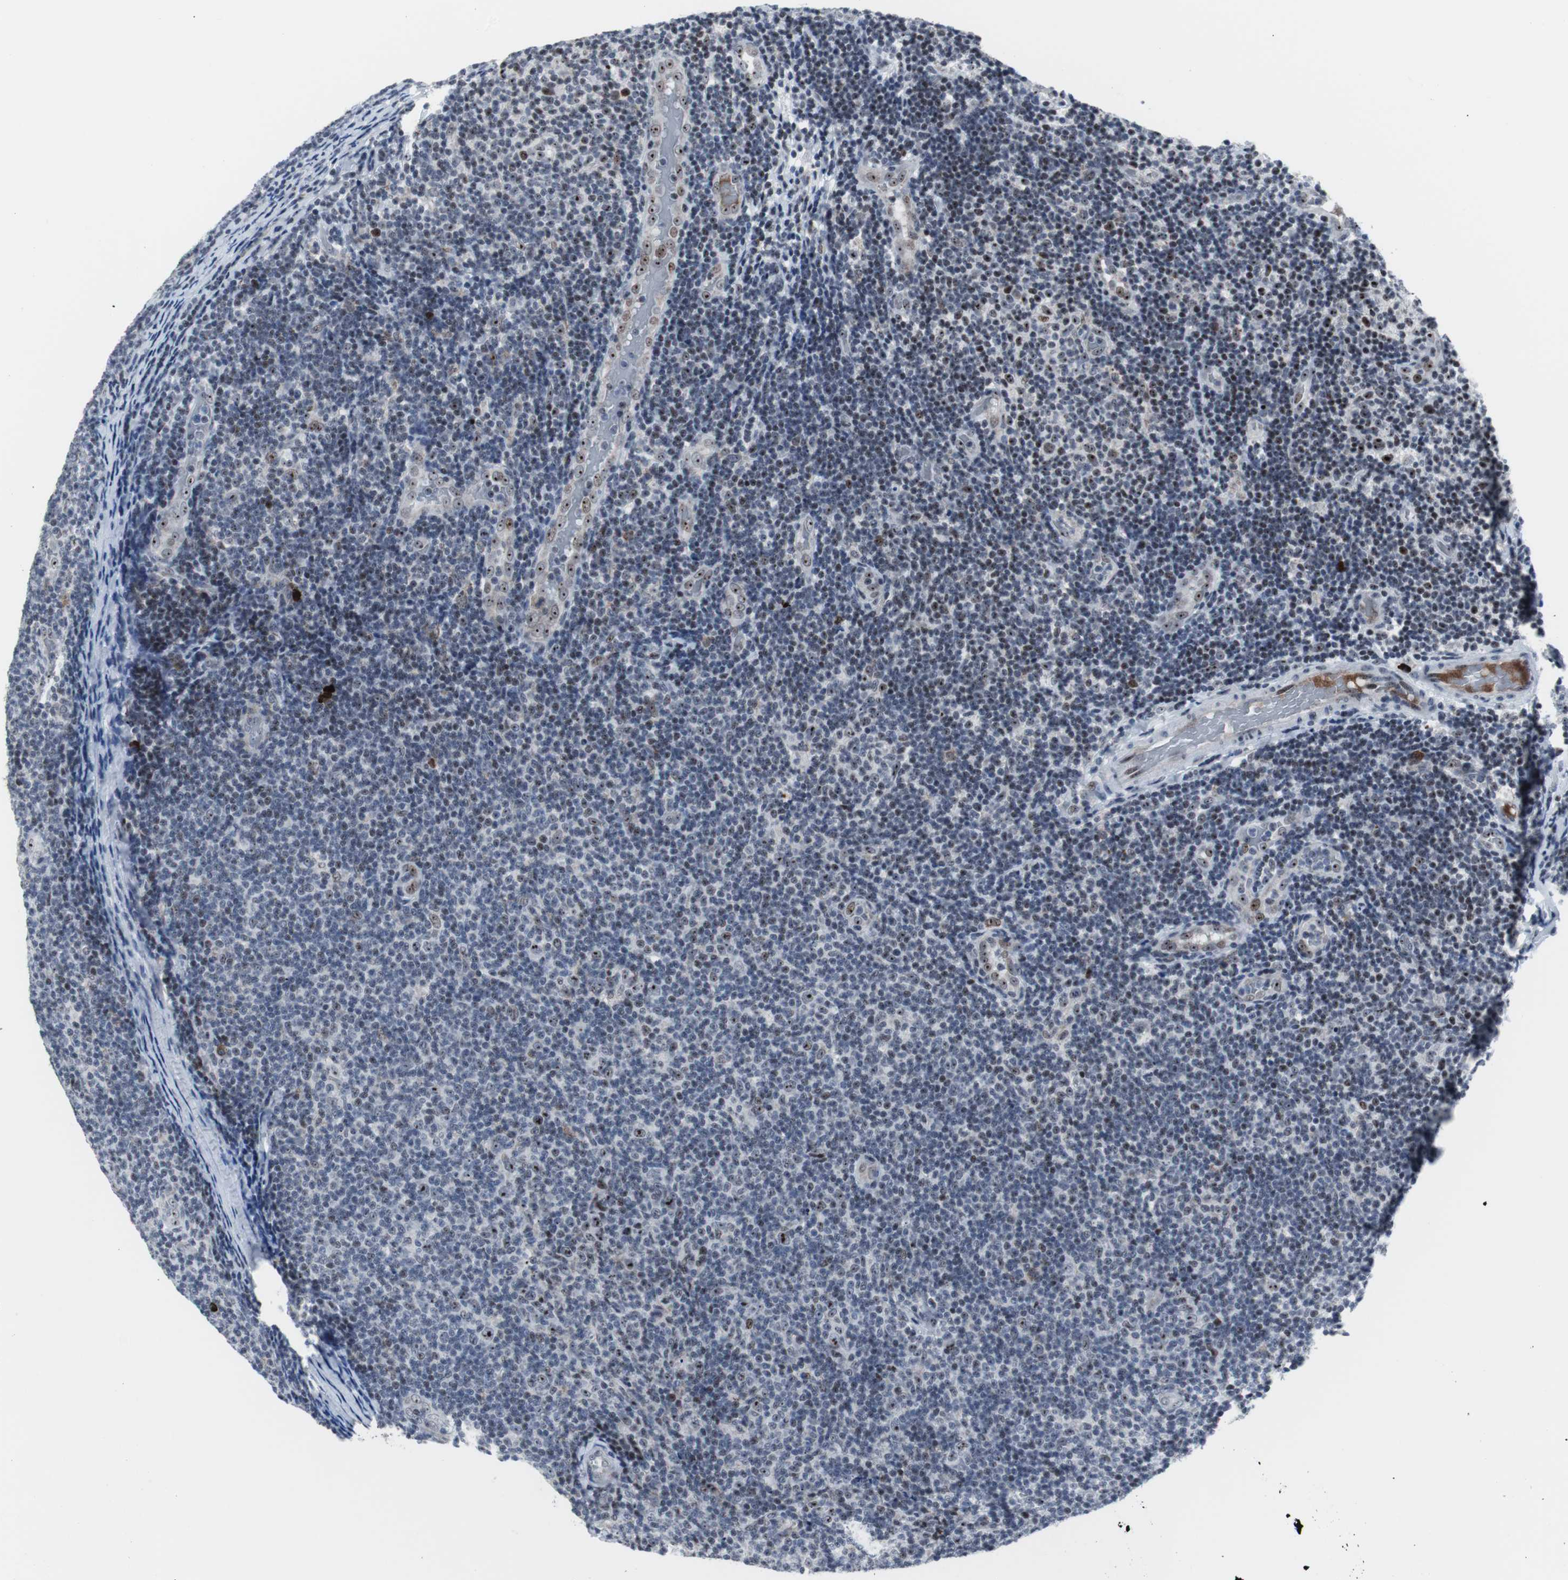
{"staining": {"intensity": "weak", "quantity": "<25%", "location": "nuclear"}, "tissue": "lymphoma", "cell_type": "Tumor cells", "image_type": "cancer", "snomed": [{"axis": "morphology", "description": "Malignant lymphoma, non-Hodgkin's type, Low grade"}, {"axis": "topography", "description": "Lymph node"}], "caption": "Lymphoma stained for a protein using immunohistochemistry (IHC) displays no positivity tumor cells.", "gene": "DOK1", "patient": {"sex": "male", "age": 83}}